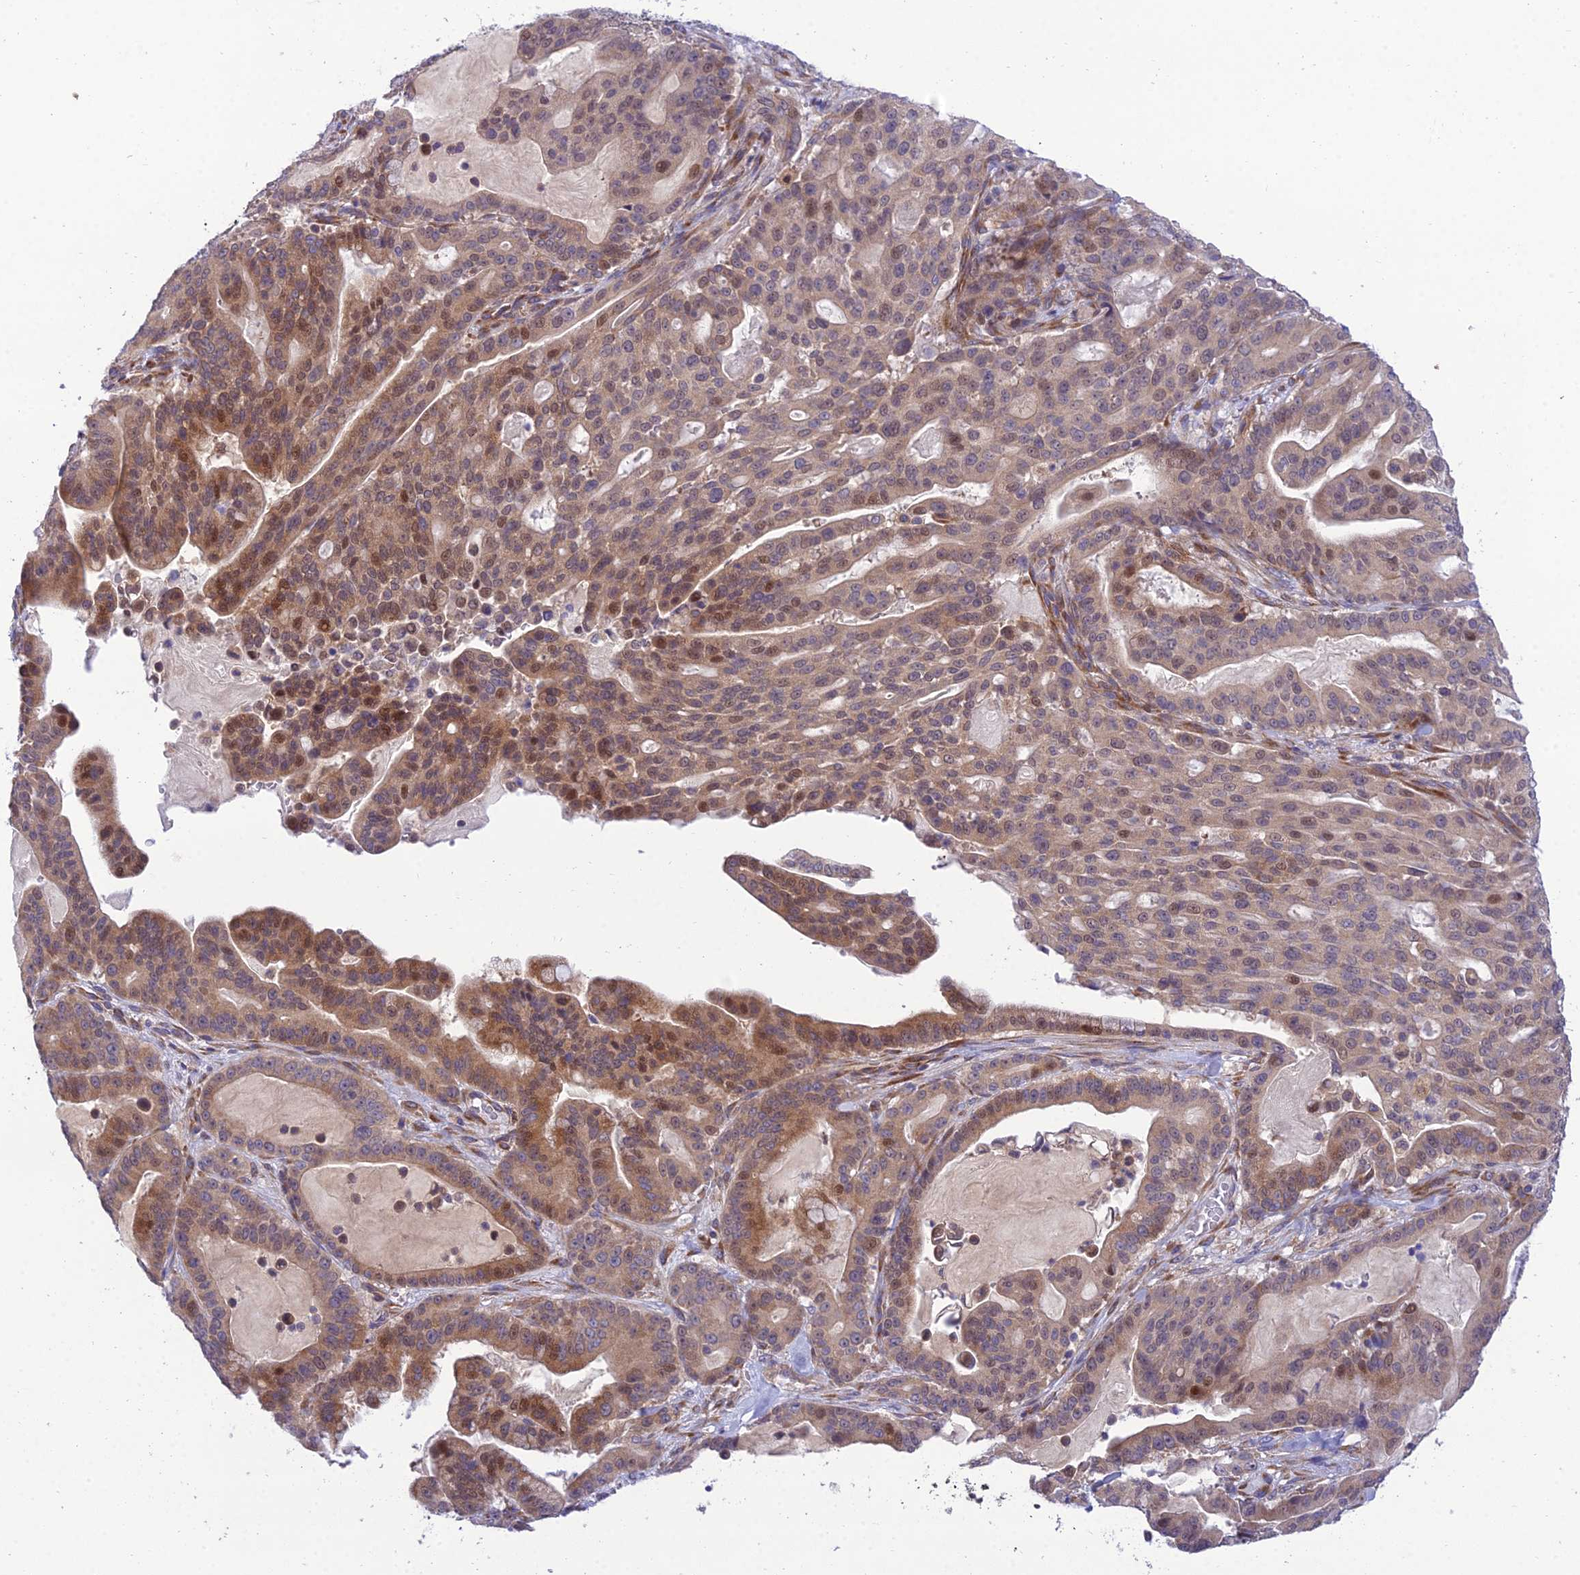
{"staining": {"intensity": "moderate", "quantity": "25%-75%", "location": "cytoplasmic/membranous,nuclear"}, "tissue": "pancreatic cancer", "cell_type": "Tumor cells", "image_type": "cancer", "snomed": [{"axis": "morphology", "description": "Adenocarcinoma, NOS"}, {"axis": "topography", "description": "Pancreas"}], "caption": "Moderate cytoplasmic/membranous and nuclear protein expression is appreciated in approximately 25%-75% of tumor cells in adenocarcinoma (pancreatic).", "gene": "CLCN7", "patient": {"sex": "male", "age": 63}}